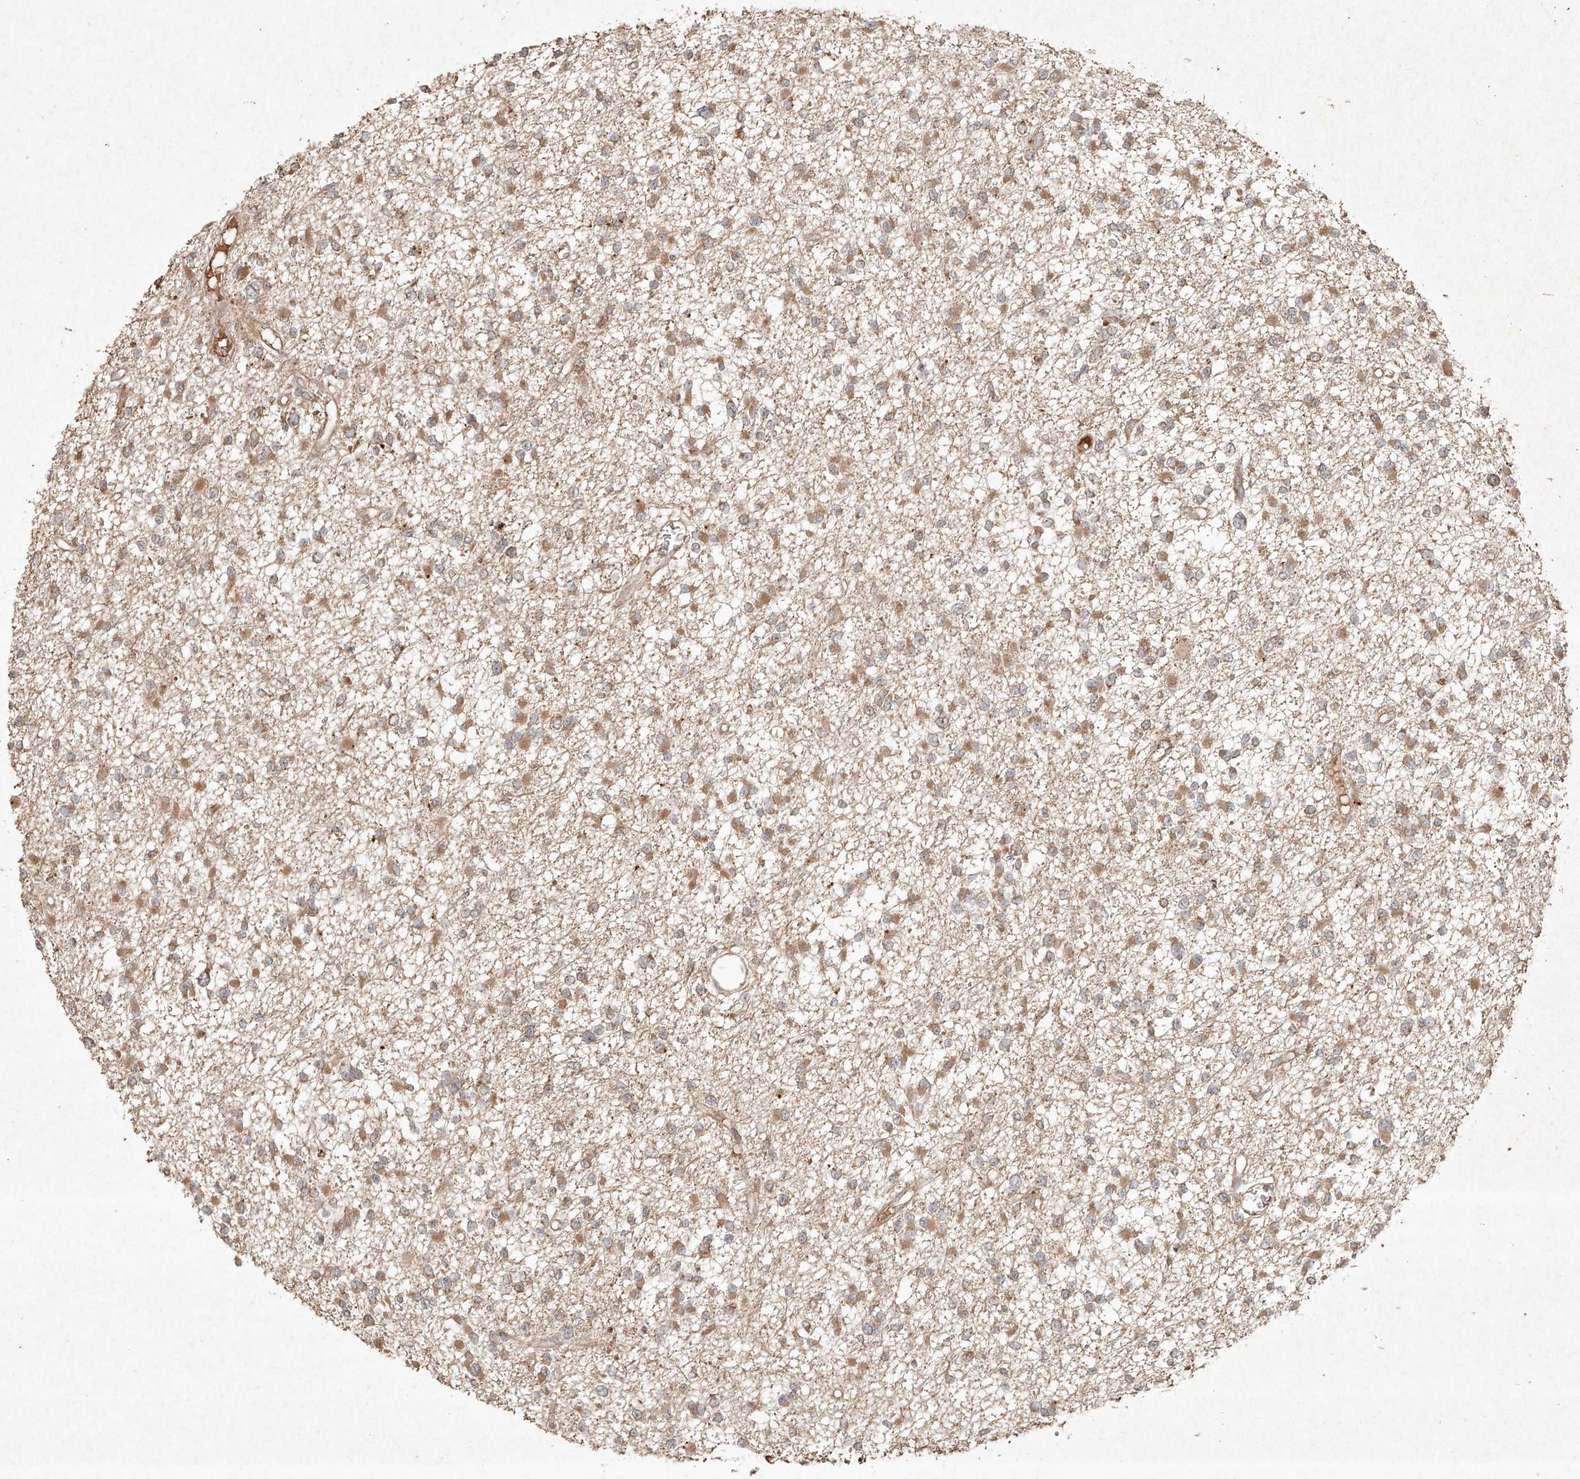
{"staining": {"intensity": "moderate", "quantity": ">75%", "location": "cytoplasmic/membranous"}, "tissue": "glioma", "cell_type": "Tumor cells", "image_type": "cancer", "snomed": [{"axis": "morphology", "description": "Glioma, malignant, Low grade"}, {"axis": "topography", "description": "Brain"}], "caption": "Immunohistochemical staining of human malignant glioma (low-grade) reveals medium levels of moderate cytoplasmic/membranous protein staining in about >75% of tumor cells.", "gene": "CYYR1", "patient": {"sex": "female", "age": 22}}